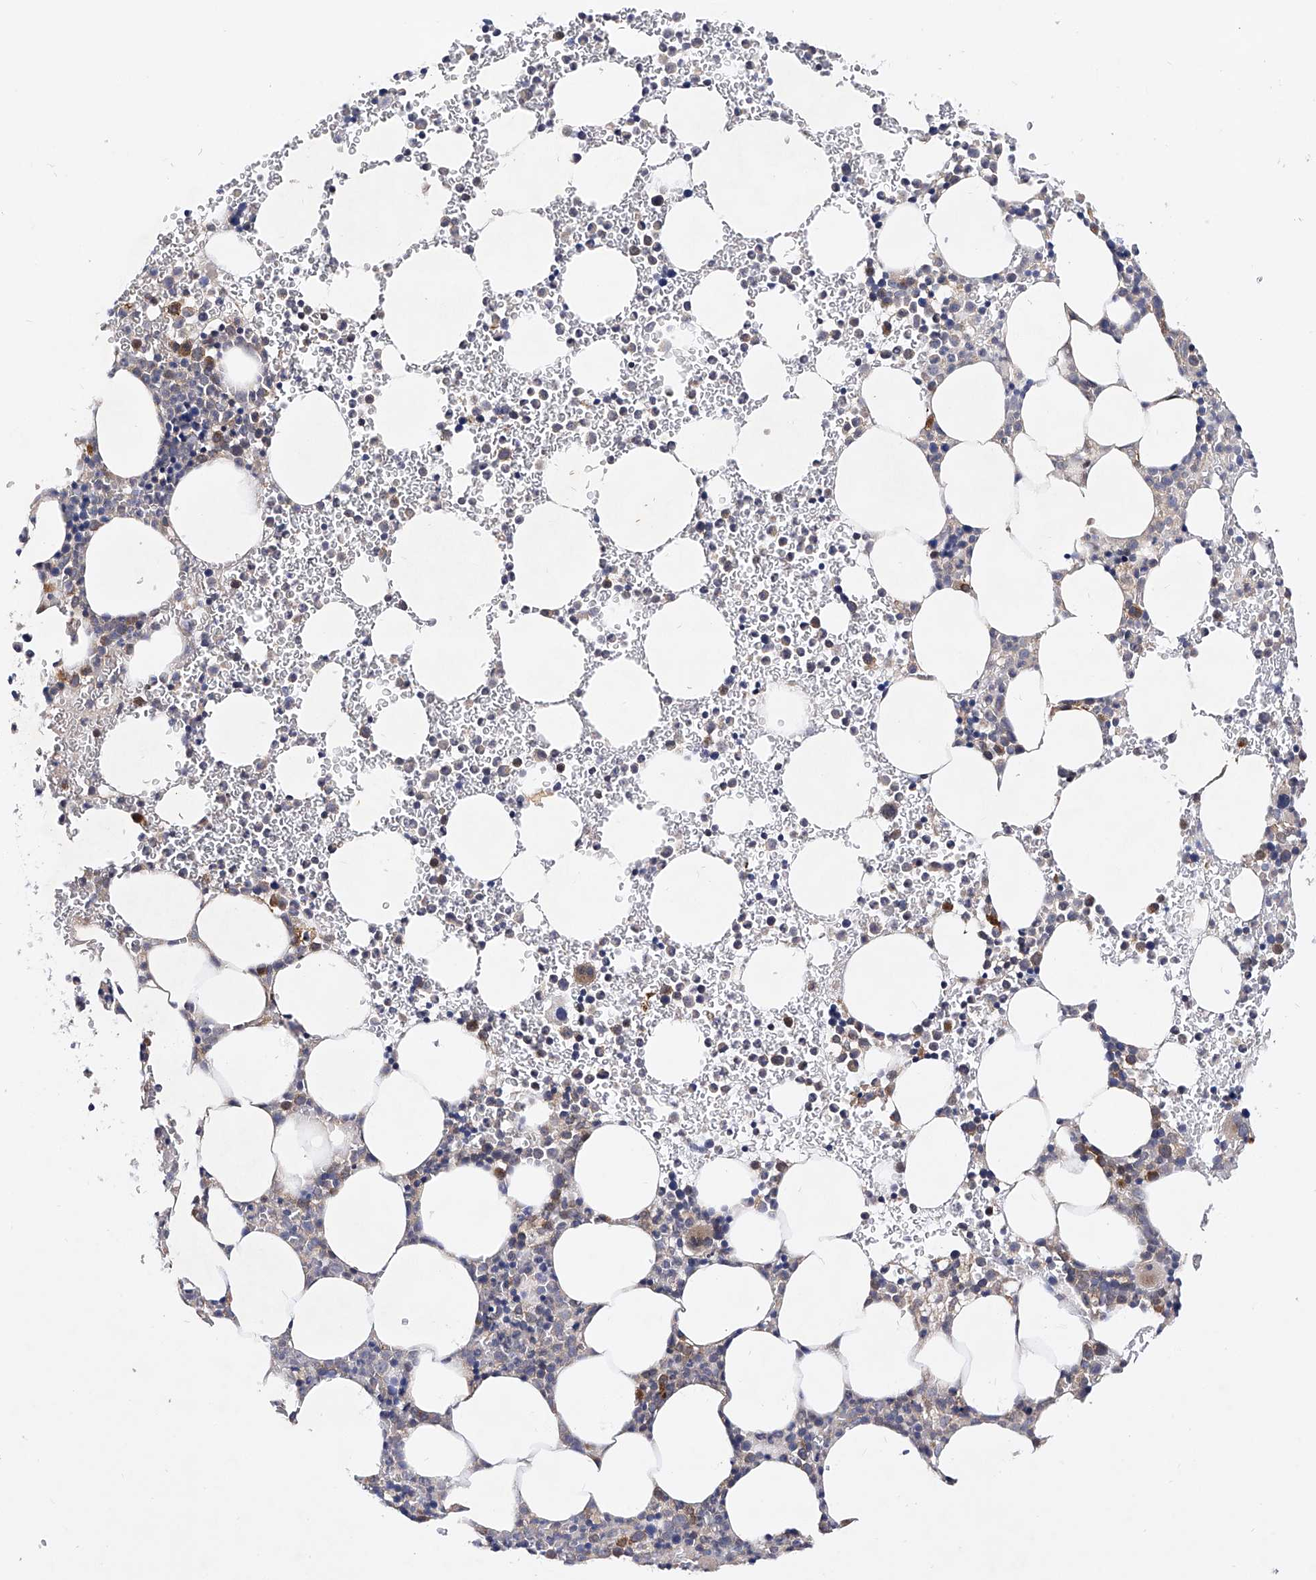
{"staining": {"intensity": "moderate", "quantity": "<25%", "location": "cytoplasmic/membranous"}, "tissue": "bone marrow", "cell_type": "Hematopoietic cells", "image_type": "normal", "snomed": [{"axis": "morphology", "description": "Normal tissue, NOS"}, {"axis": "topography", "description": "Bone marrow"}], "caption": "A photomicrograph of bone marrow stained for a protein shows moderate cytoplasmic/membranous brown staining in hematopoietic cells. (IHC, brightfield microscopy, high magnification).", "gene": "USP45", "patient": {"sex": "female", "age": 78}}